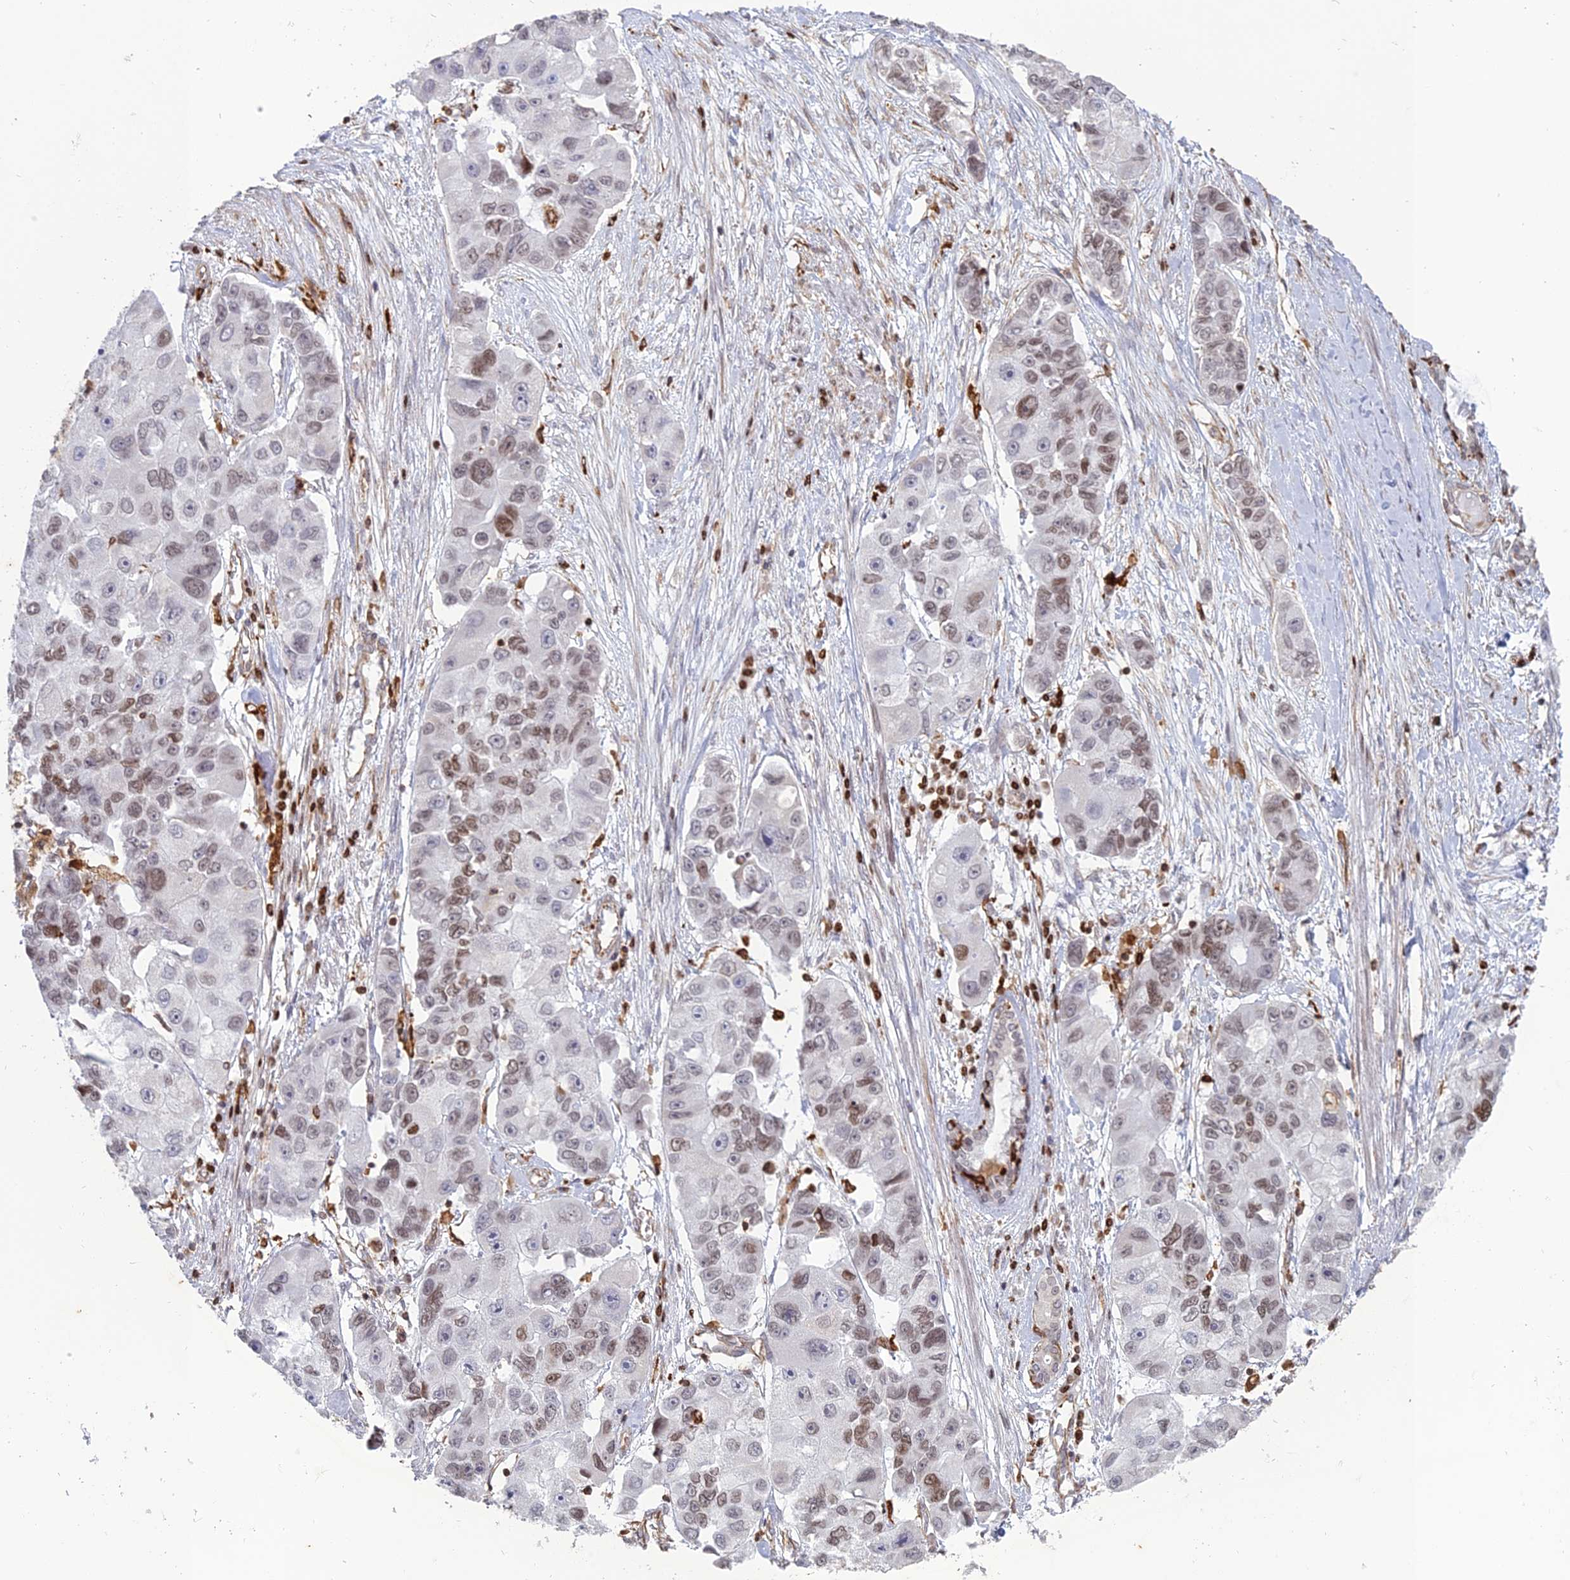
{"staining": {"intensity": "weak", "quantity": "<25%", "location": "nuclear"}, "tissue": "lung cancer", "cell_type": "Tumor cells", "image_type": "cancer", "snomed": [{"axis": "morphology", "description": "Adenocarcinoma, NOS"}, {"axis": "topography", "description": "Lung"}], "caption": "Human lung adenocarcinoma stained for a protein using immunohistochemistry reveals no expression in tumor cells.", "gene": "APOBR", "patient": {"sex": "female", "age": 54}}